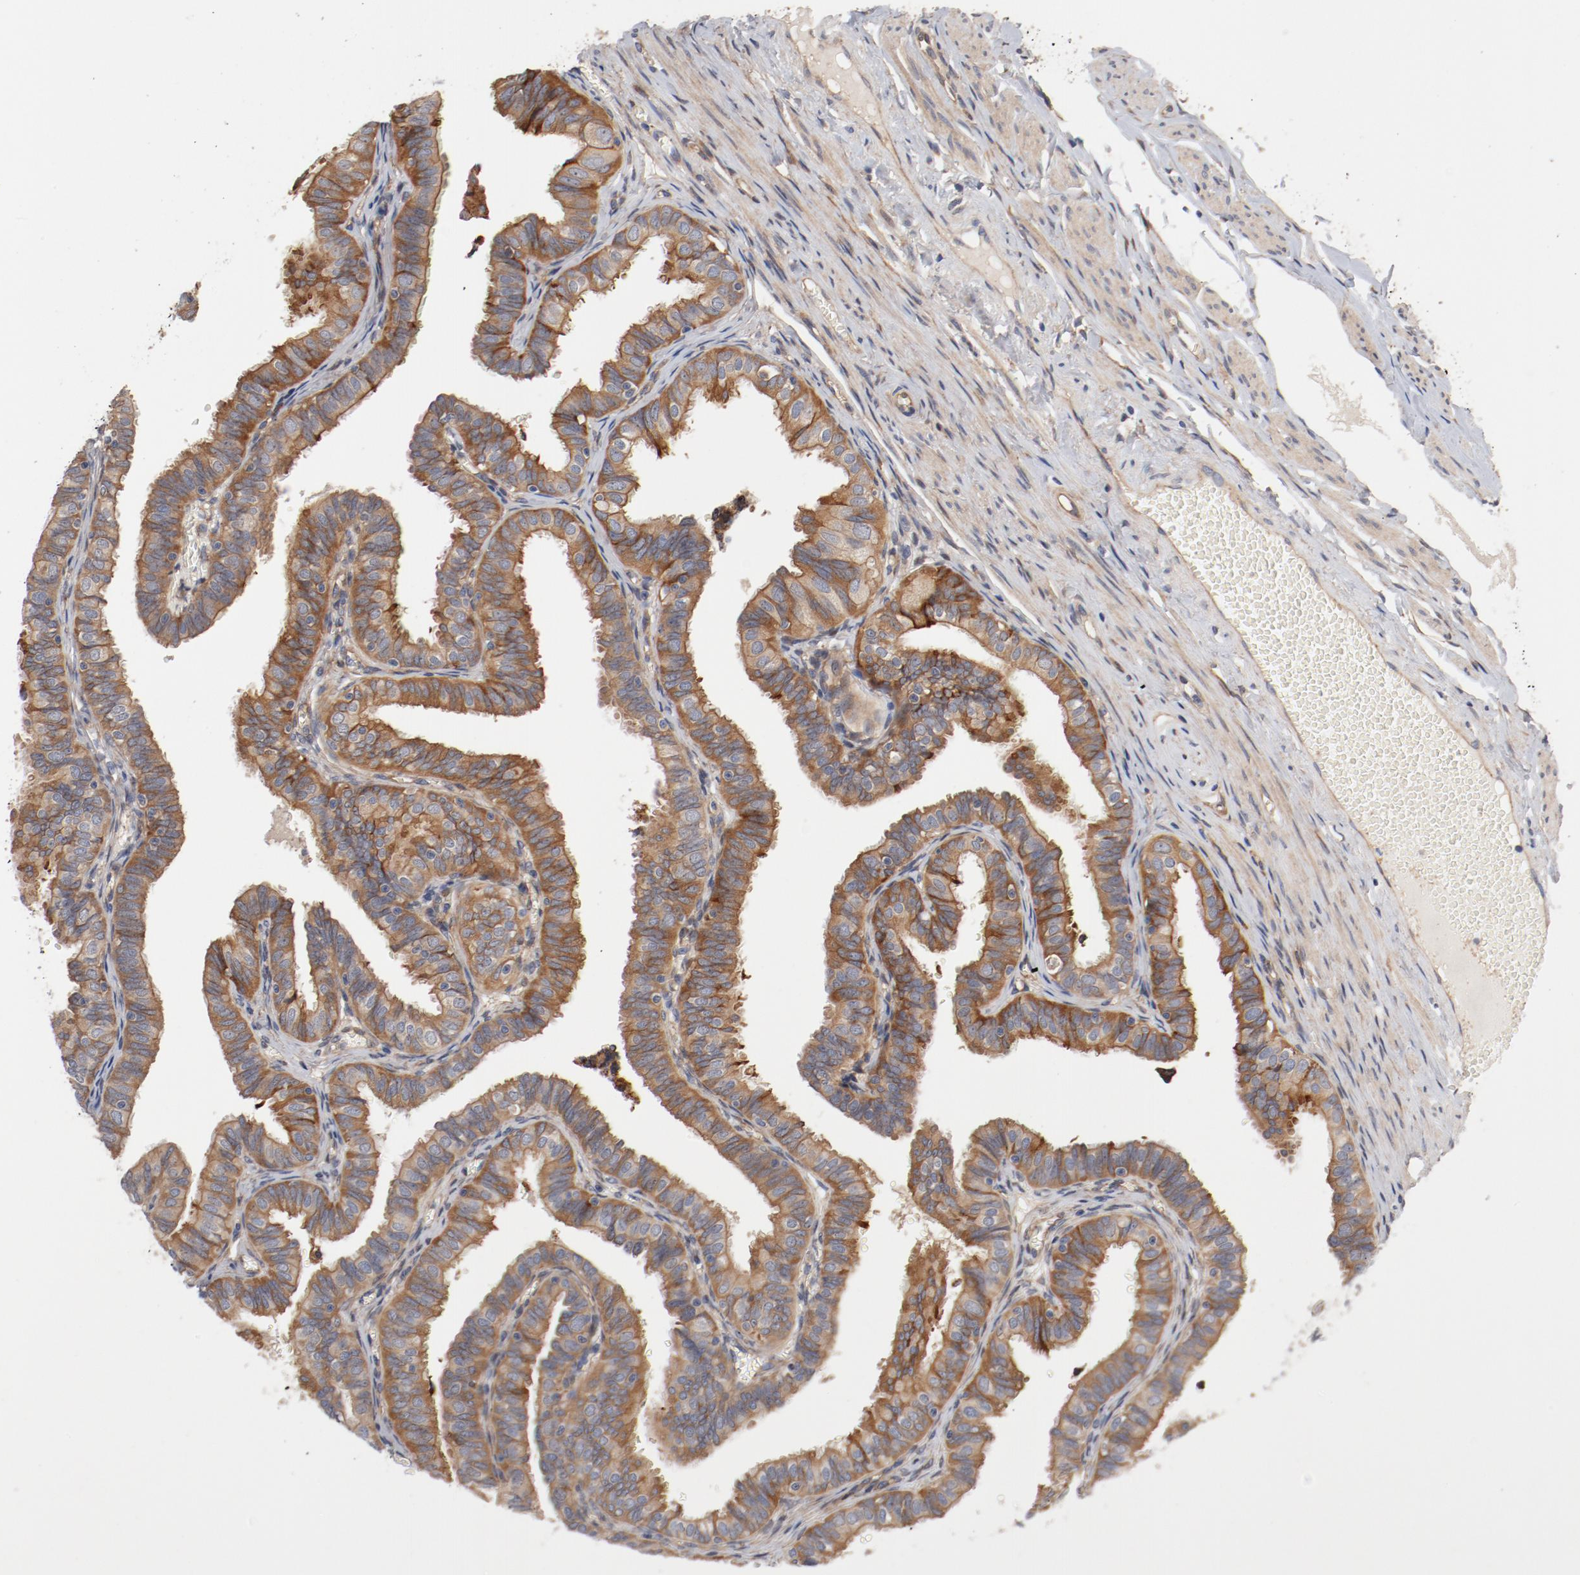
{"staining": {"intensity": "moderate", "quantity": ">75%", "location": "cytoplasmic/membranous"}, "tissue": "fallopian tube", "cell_type": "Glandular cells", "image_type": "normal", "snomed": [{"axis": "morphology", "description": "Normal tissue, NOS"}, {"axis": "topography", "description": "Fallopian tube"}], "caption": "This micrograph reveals normal fallopian tube stained with immunohistochemistry to label a protein in brown. The cytoplasmic/membranous of glandular cells show moderate positivity for the protein. Nuclei are counter-stained blue.", "gene": "PITPNM2", "patient": {"sex": "female", "age": 46}}